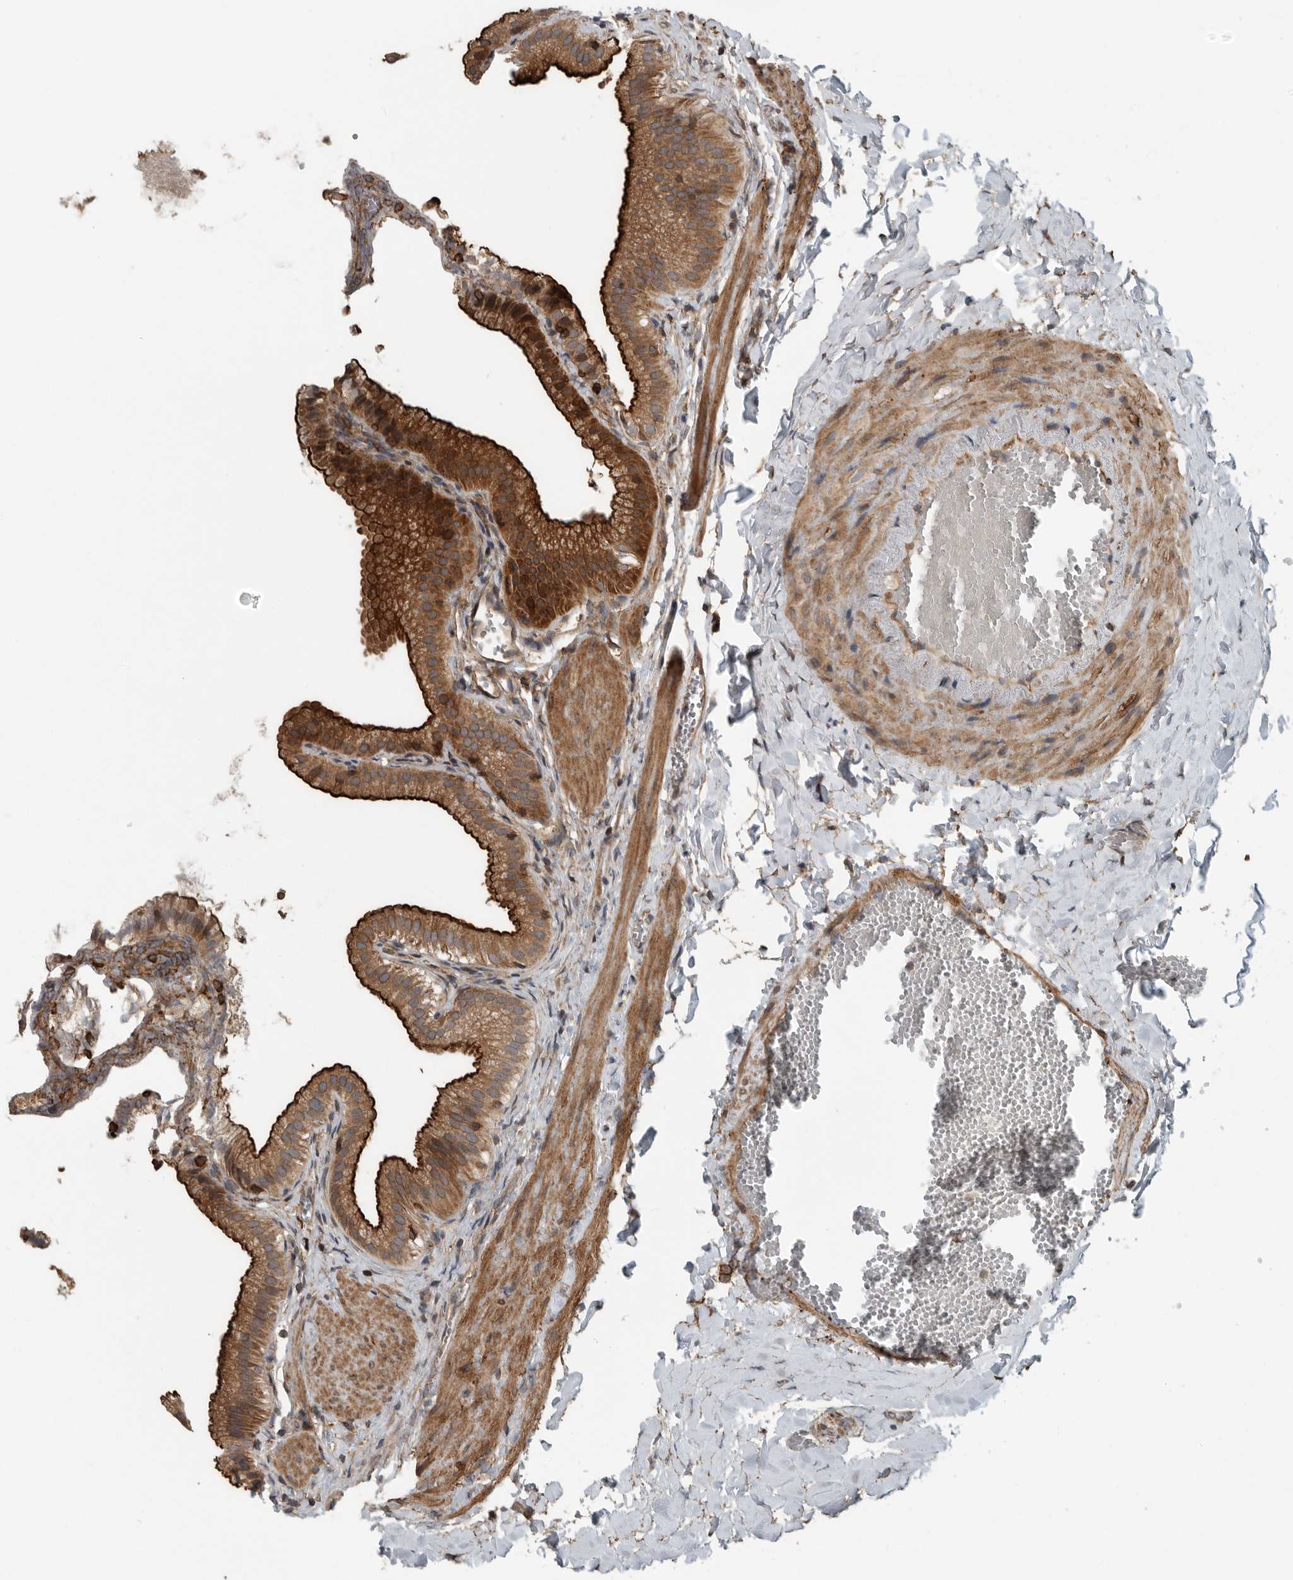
{"staining": {"intensity": "strong", "quantity": ">75%", "location": "cytoplasmic/membranous"}, "tissue": "gallbladder", "cell_type": "Glandular cells", "image_type": "normal", "snomed": [{"axis": "morphology", "description": "Normal tissue, NOS"}, {"axis": "topography", "description": "Gallbladder"}], "caption": "Immunohistochemistry of unremarkable gallbladder reveals high levels of strong cytoplasmic/membranous positivity in approximately >75% of glandular cells. (Brightfield microscopy of DAB IHC at high magnification).", "gene": "AMFR", "patient": {"sex": "male", "age": 38}}